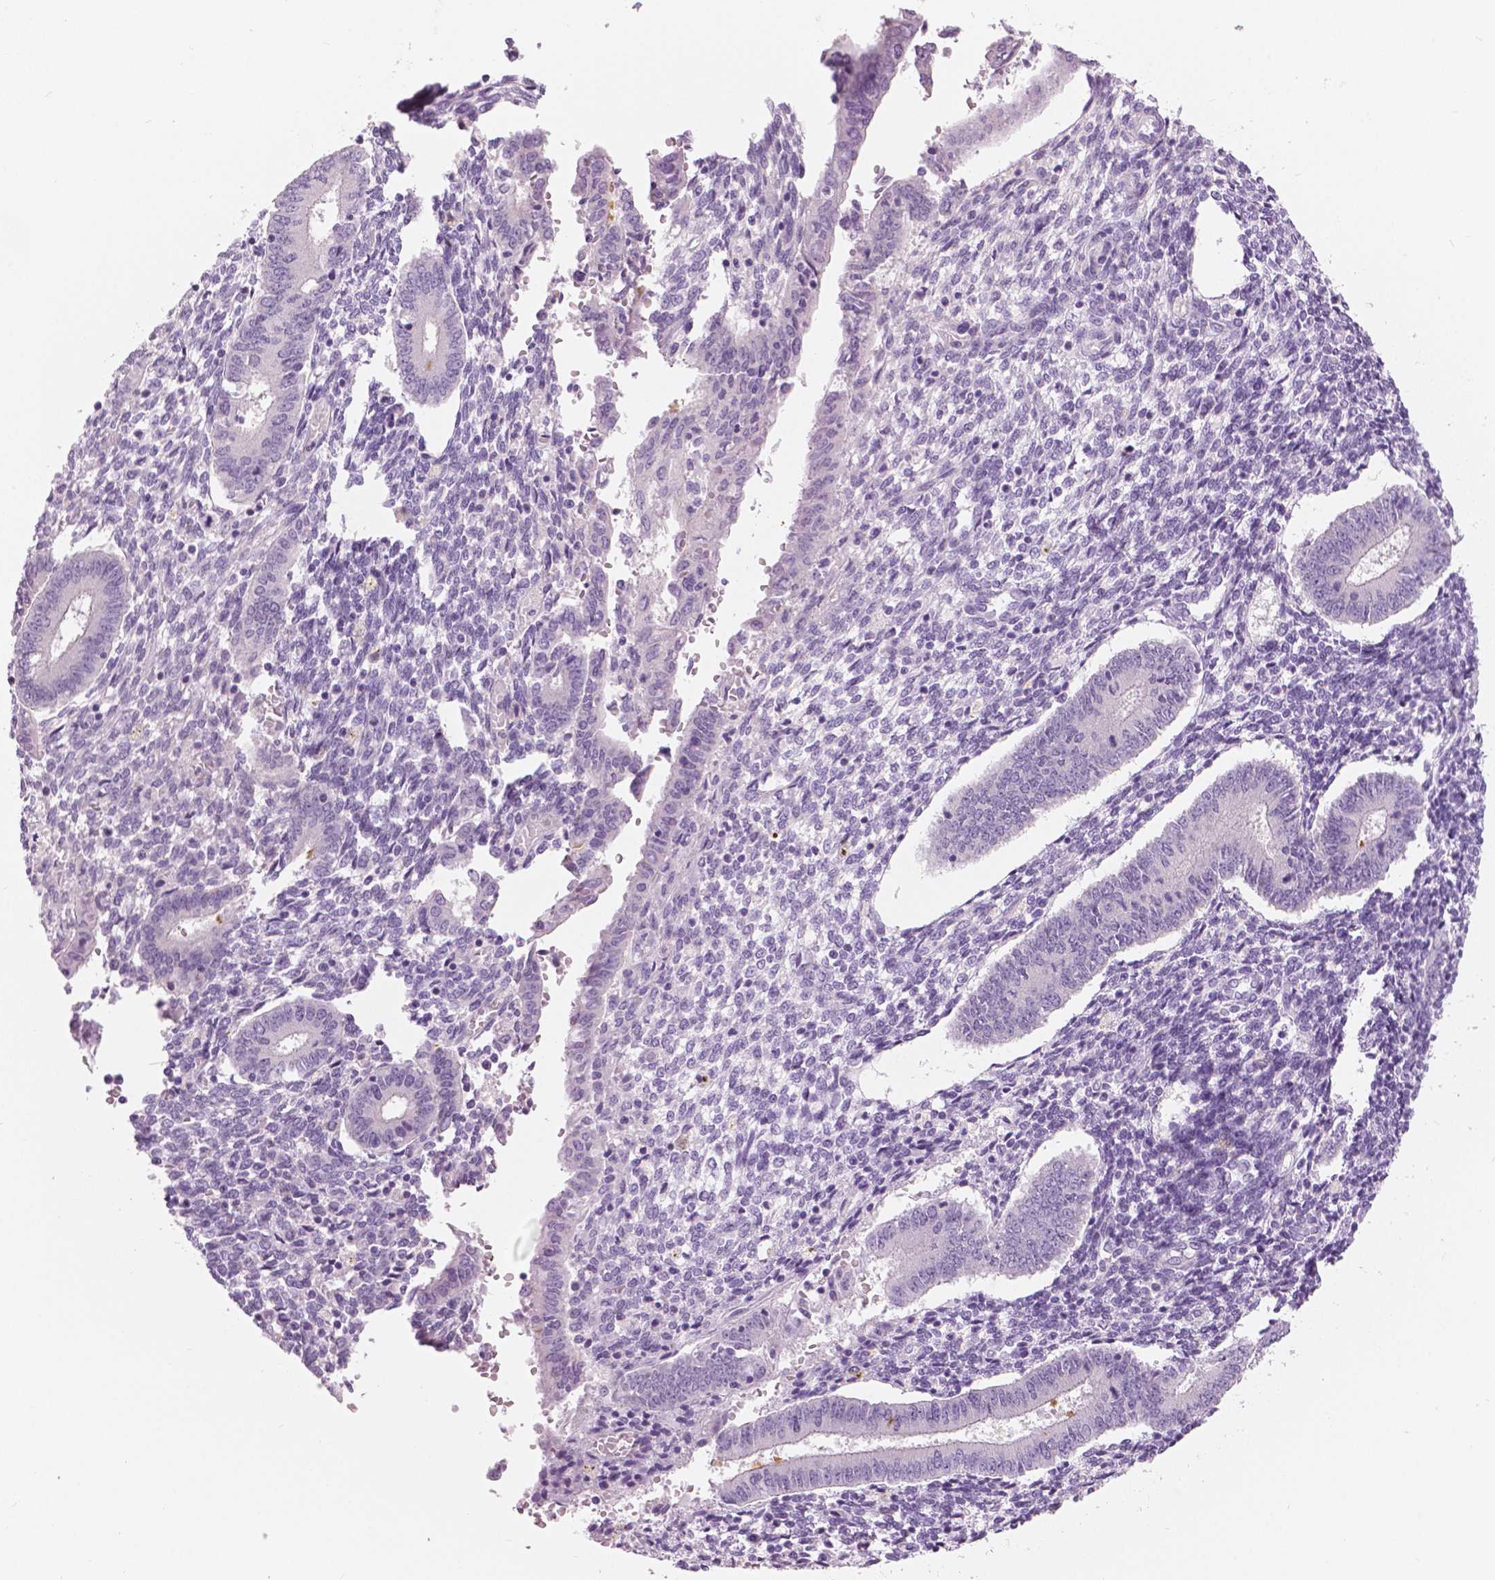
{"staining": {"intensity": "negative", "quantity": "none", "location": "none"}, "tissue": "endometrium", "cell_type": "Cells in endometrial stroma", "image_type": "normal", "snomed": [{"axis": "morphology", "description": "Normal tissue, NOS"}, {"axis": "topography", "description": "Endometrium"}], "caption": "Benign endometrium was stained to show a protein in brown. There is no significant positivity in cells in endometrial stroma. (Brightfield microscopy of DAB (3,3'-diaminobenzidine) immunohistochemistry at high magnification).", "gene": "SLC24A1", "patient": {"sex": "female", "age": 40}}